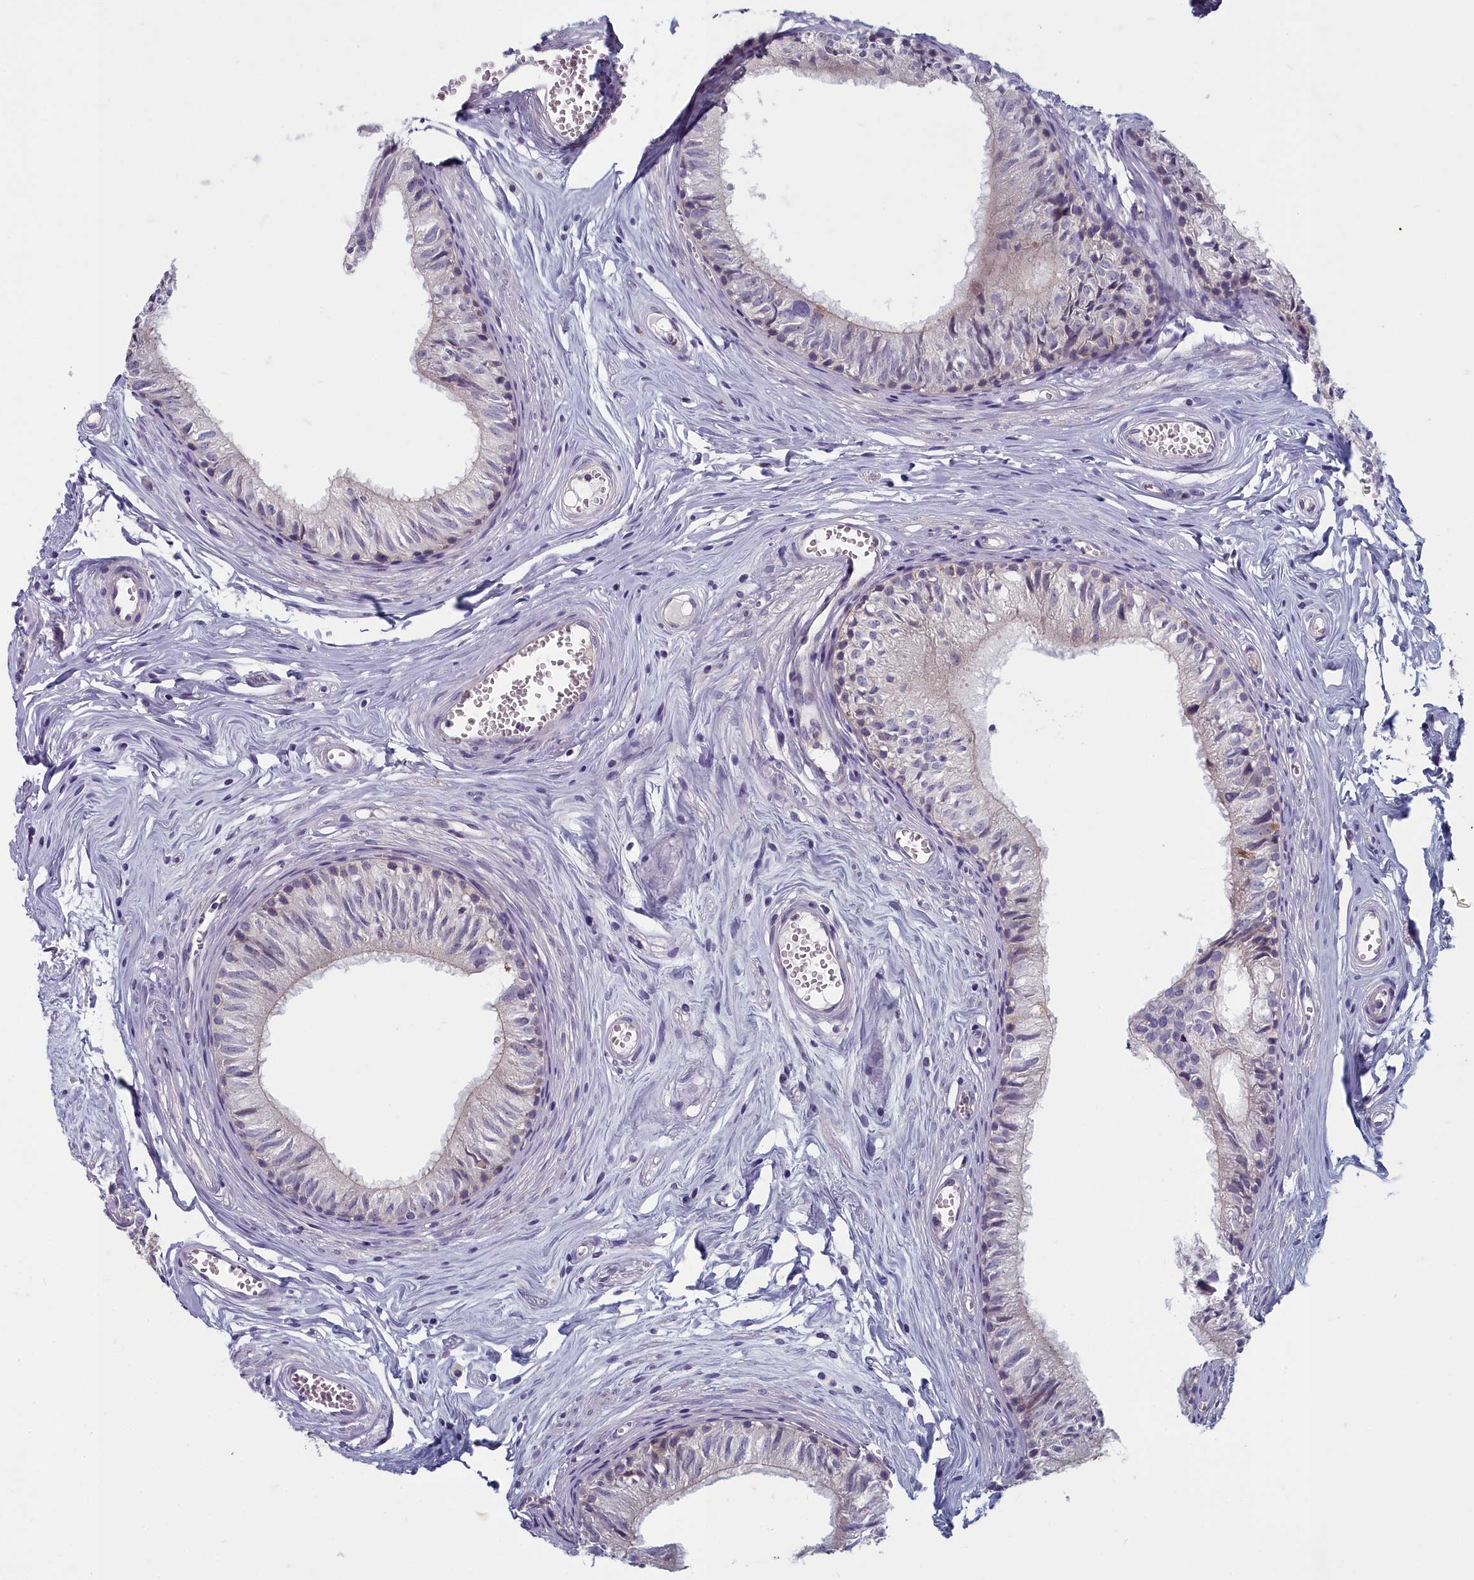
{"staining": {"intensity": "moderate", "quantity": "<25%", "location": "cytoplasmic/membranous"}, "tissue": "epididymis", "cell_type": "Glandular cells", "image_type": "normal", "snomed": [{"axis": "morphology", "description": "Normal tissue, NOS"}, {"axis": "topography", "description": "Epididymis"}], "caption": "Immunohistochemical staining of unremarkable epididymis exhibits low levels of moderate cytoplasmic/membranous staining in about <25% of glandular cells.", "gene": "INSYN2A", "patient": {"sex": "male", "age": 36}}